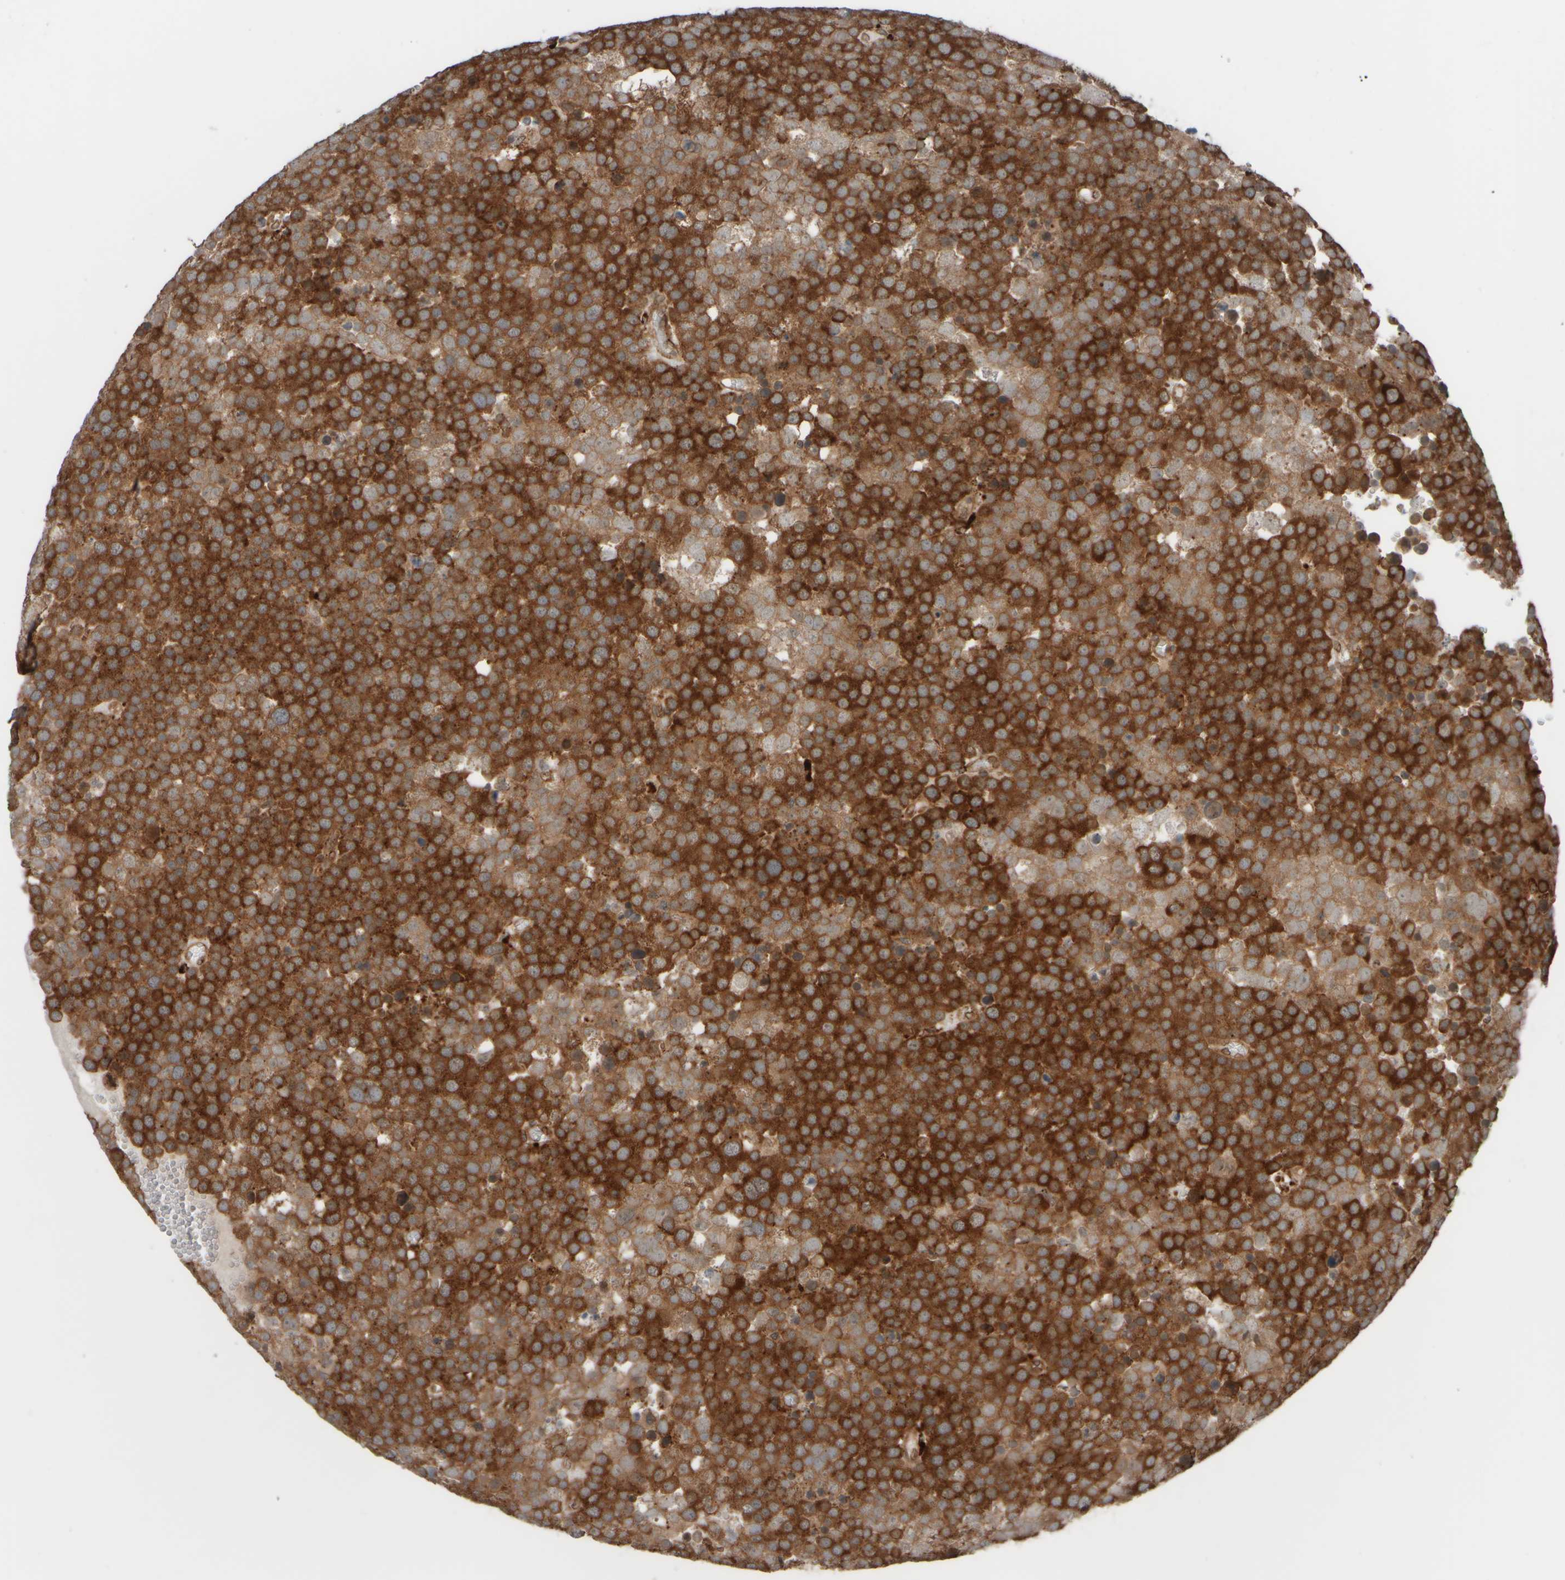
{"staining": {"intensity": "strong", "quantity": ">75%", "location": "cytoplasmic/membranous"}, "tissue": "testis cancer", "cell_type": "Tumor cells", "image_type": "cancer", "snomed": [{"axis": "morphology", "description": "Seminoma, NOS"}, {"axis": "topography", "description": "Testis"}], "caption": "Testis cancer stained with a protein marker demonstrates strong staining in tumor cells.", "gene": "GIGYF1", "patient": {"sex": "male", "age": 71}}